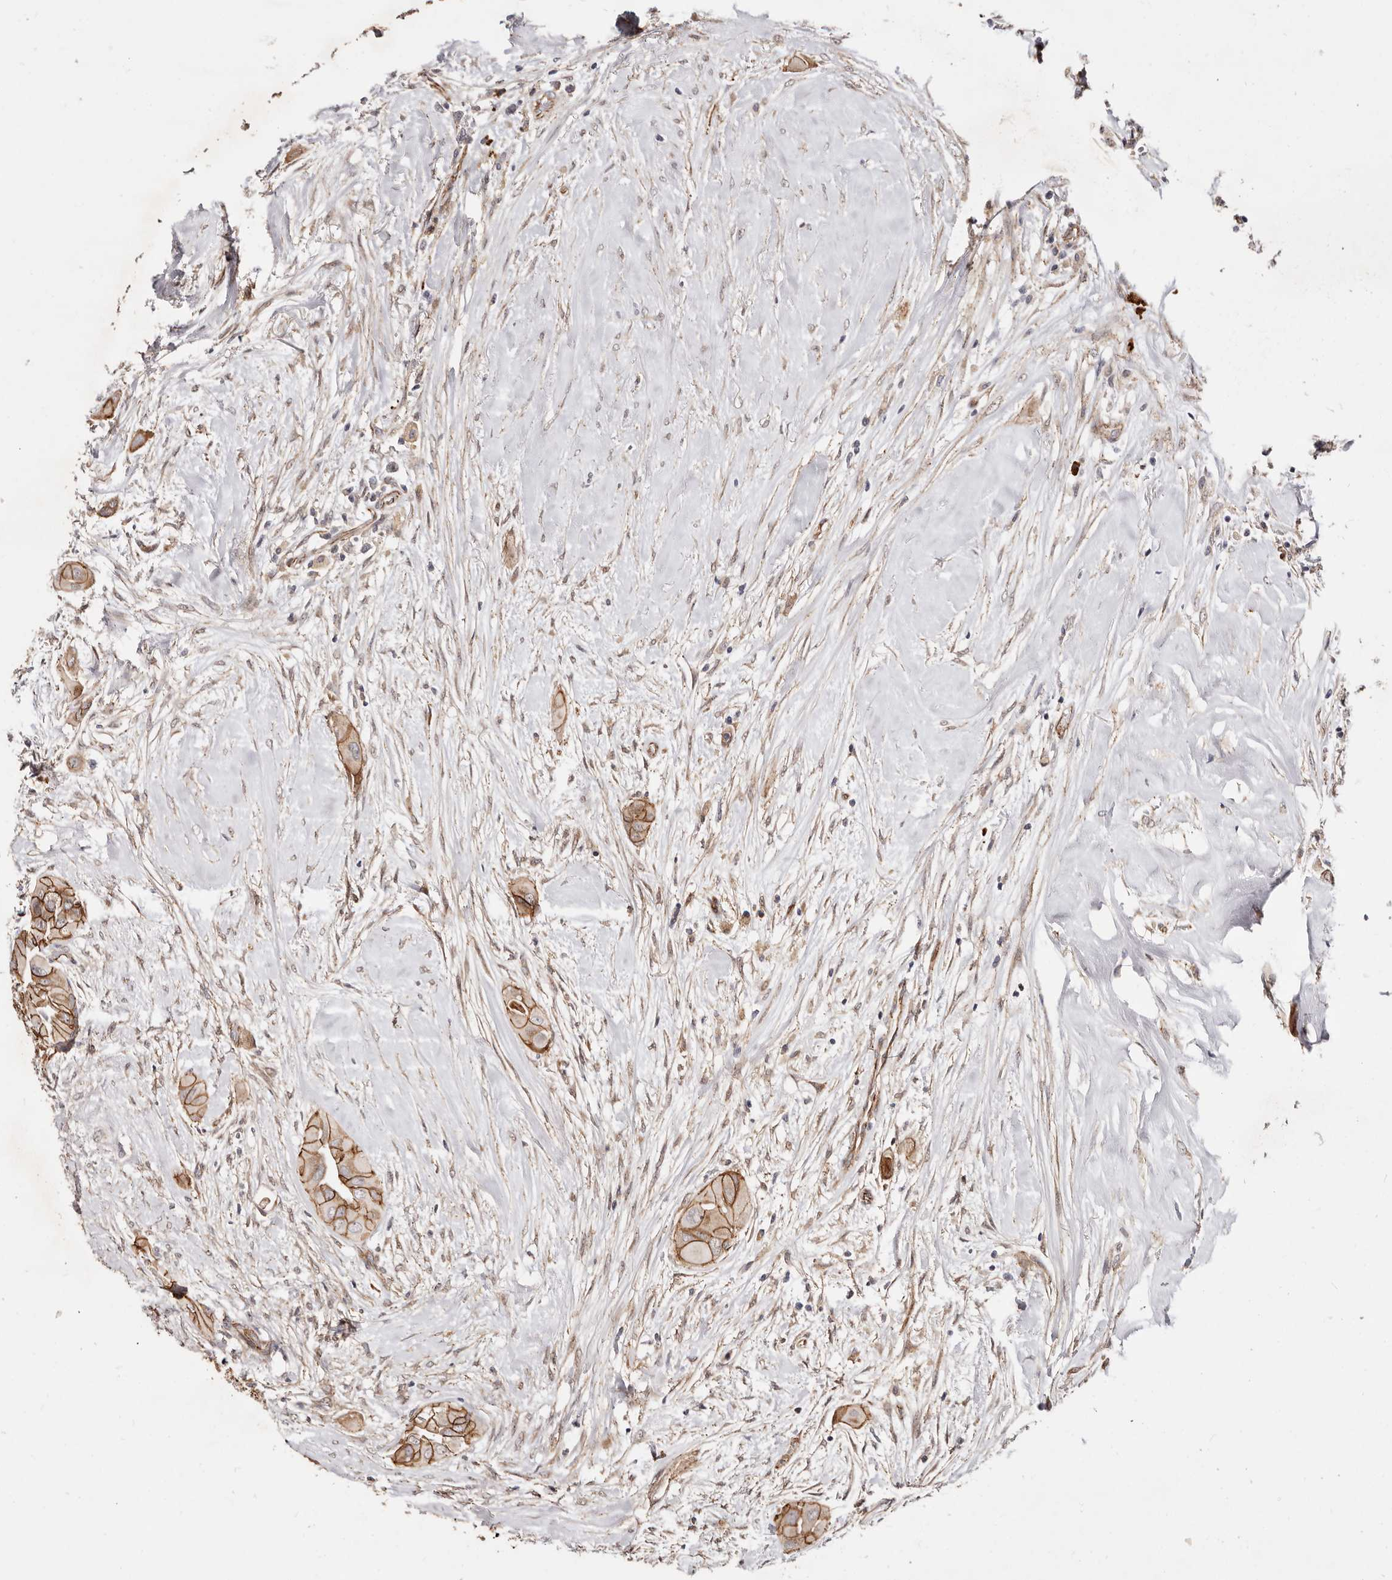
{"staining": {"intensity": "strong", "quantity": ">75%", "location": "cytoplasmic/membranous"}, "tissue": "thyroid cancer", "cell_type": "Tumor cells", "image_type": "cancer", "snomed": [{"axis": "morphology", "description": "Papillary adenocarcinoma, NOS"}, {"axis": "topography", "description": "Thyroid gland"}], "caption": "Brown immunohistochemical staining in human thyroid cancer exhibits strong cytoplasmic/membranous expression in about >75% of tumor cells. Using DAB (3,3'-diaminobenzidine) (brown) and hematoxylin (blue) stains, captured at high magnification using brightfield microscopy.", "gene": "CTNNB1", "patient": {"sex": "female", "age": 59}}